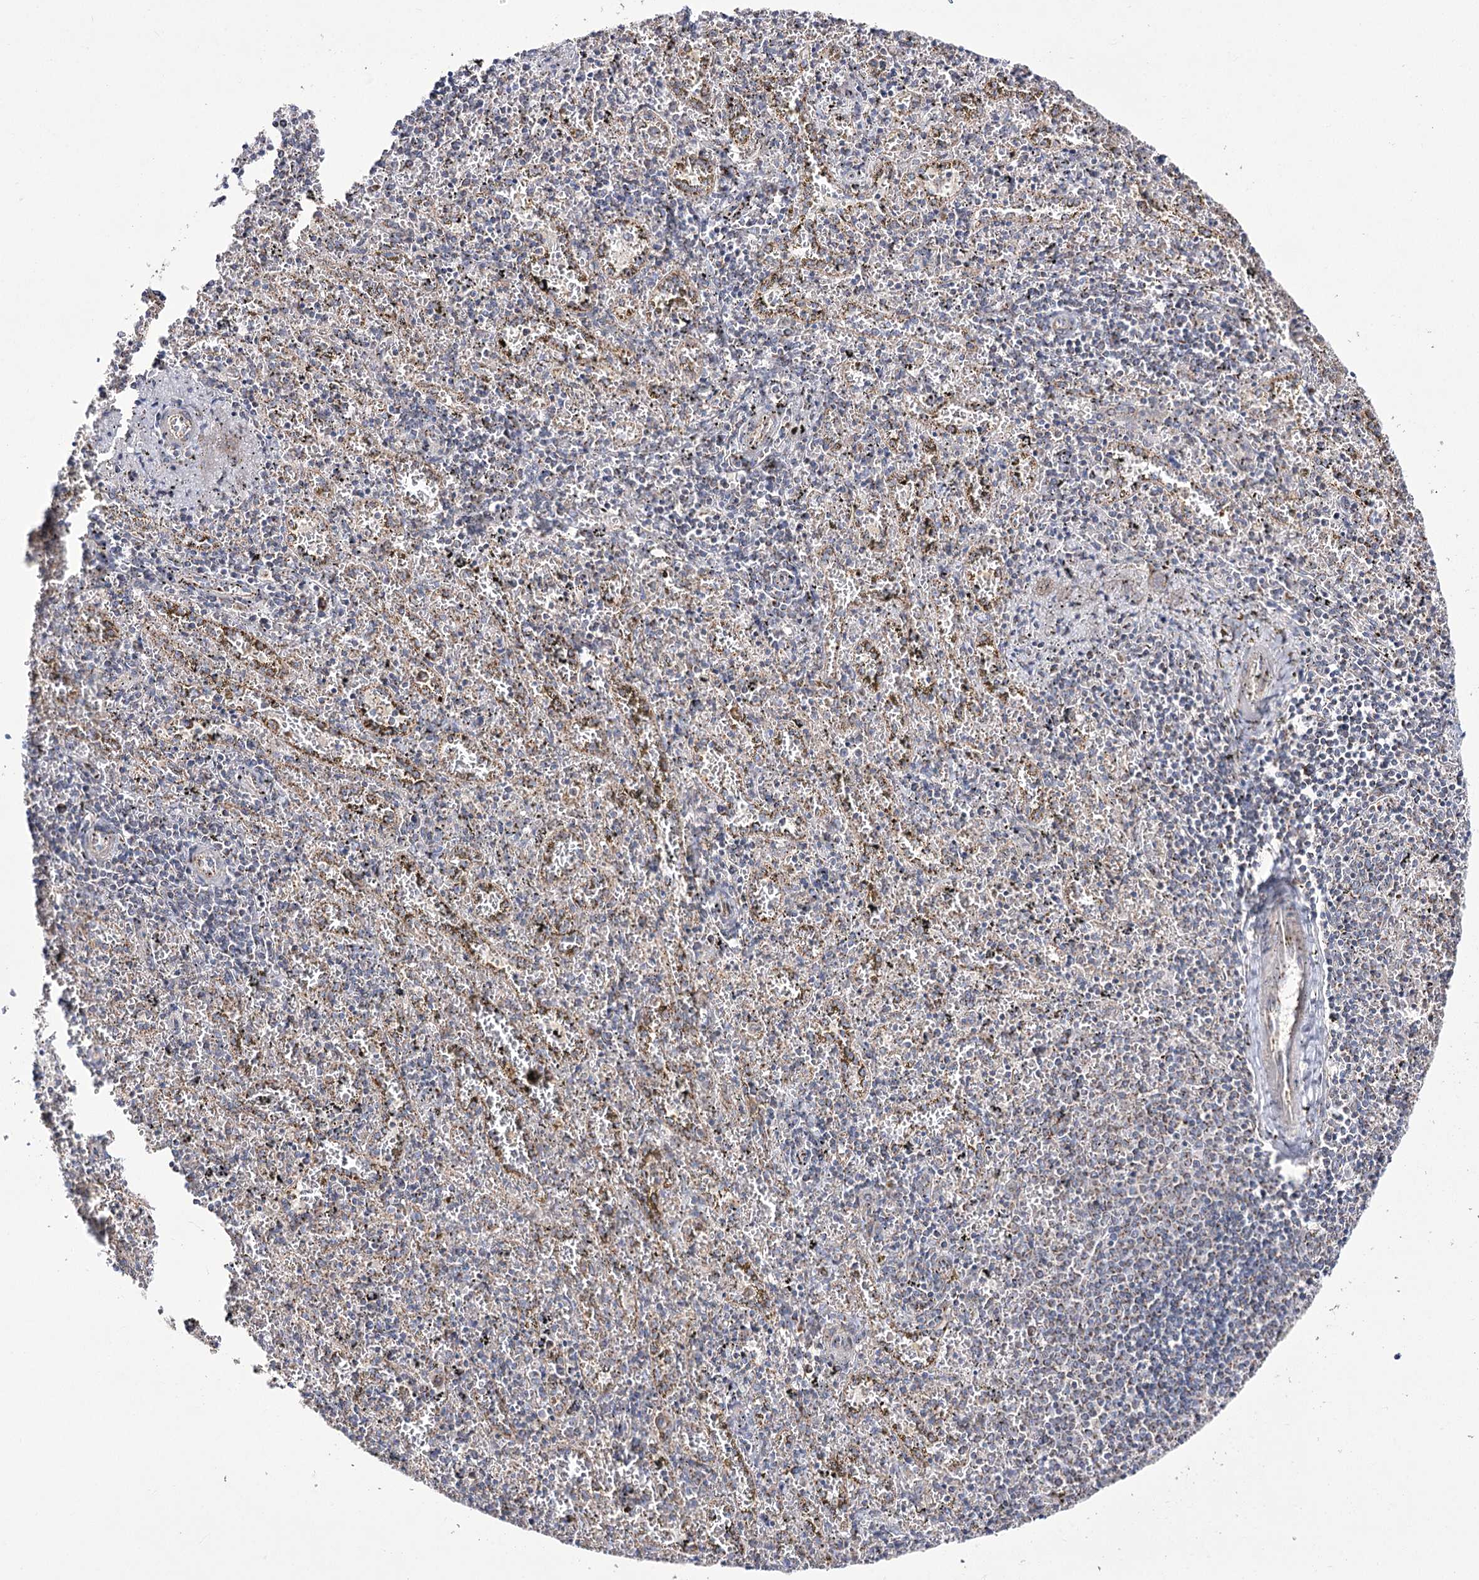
{"staining": {"intensity": "negative", "quantity": "none", "location": "none"}, "tissue": "spleen", "cell_type": "Cells in red pulp", "image_type": "normal", "snomed": [{"axis": "morphology", "description": "Normal tissue, NOS"}, {"axis": "topography", "description": "Spleen"}], "caption": "The image displays no staining of cells in red pulp in unremarkable spleen. (Stains: DAB immunohistochemistry with hematoxylin counter stain, Microscopy: brightfield microscopy at high magnification).", "gene": "NADK2", "patient": {"sex": "male", "age": 11}}